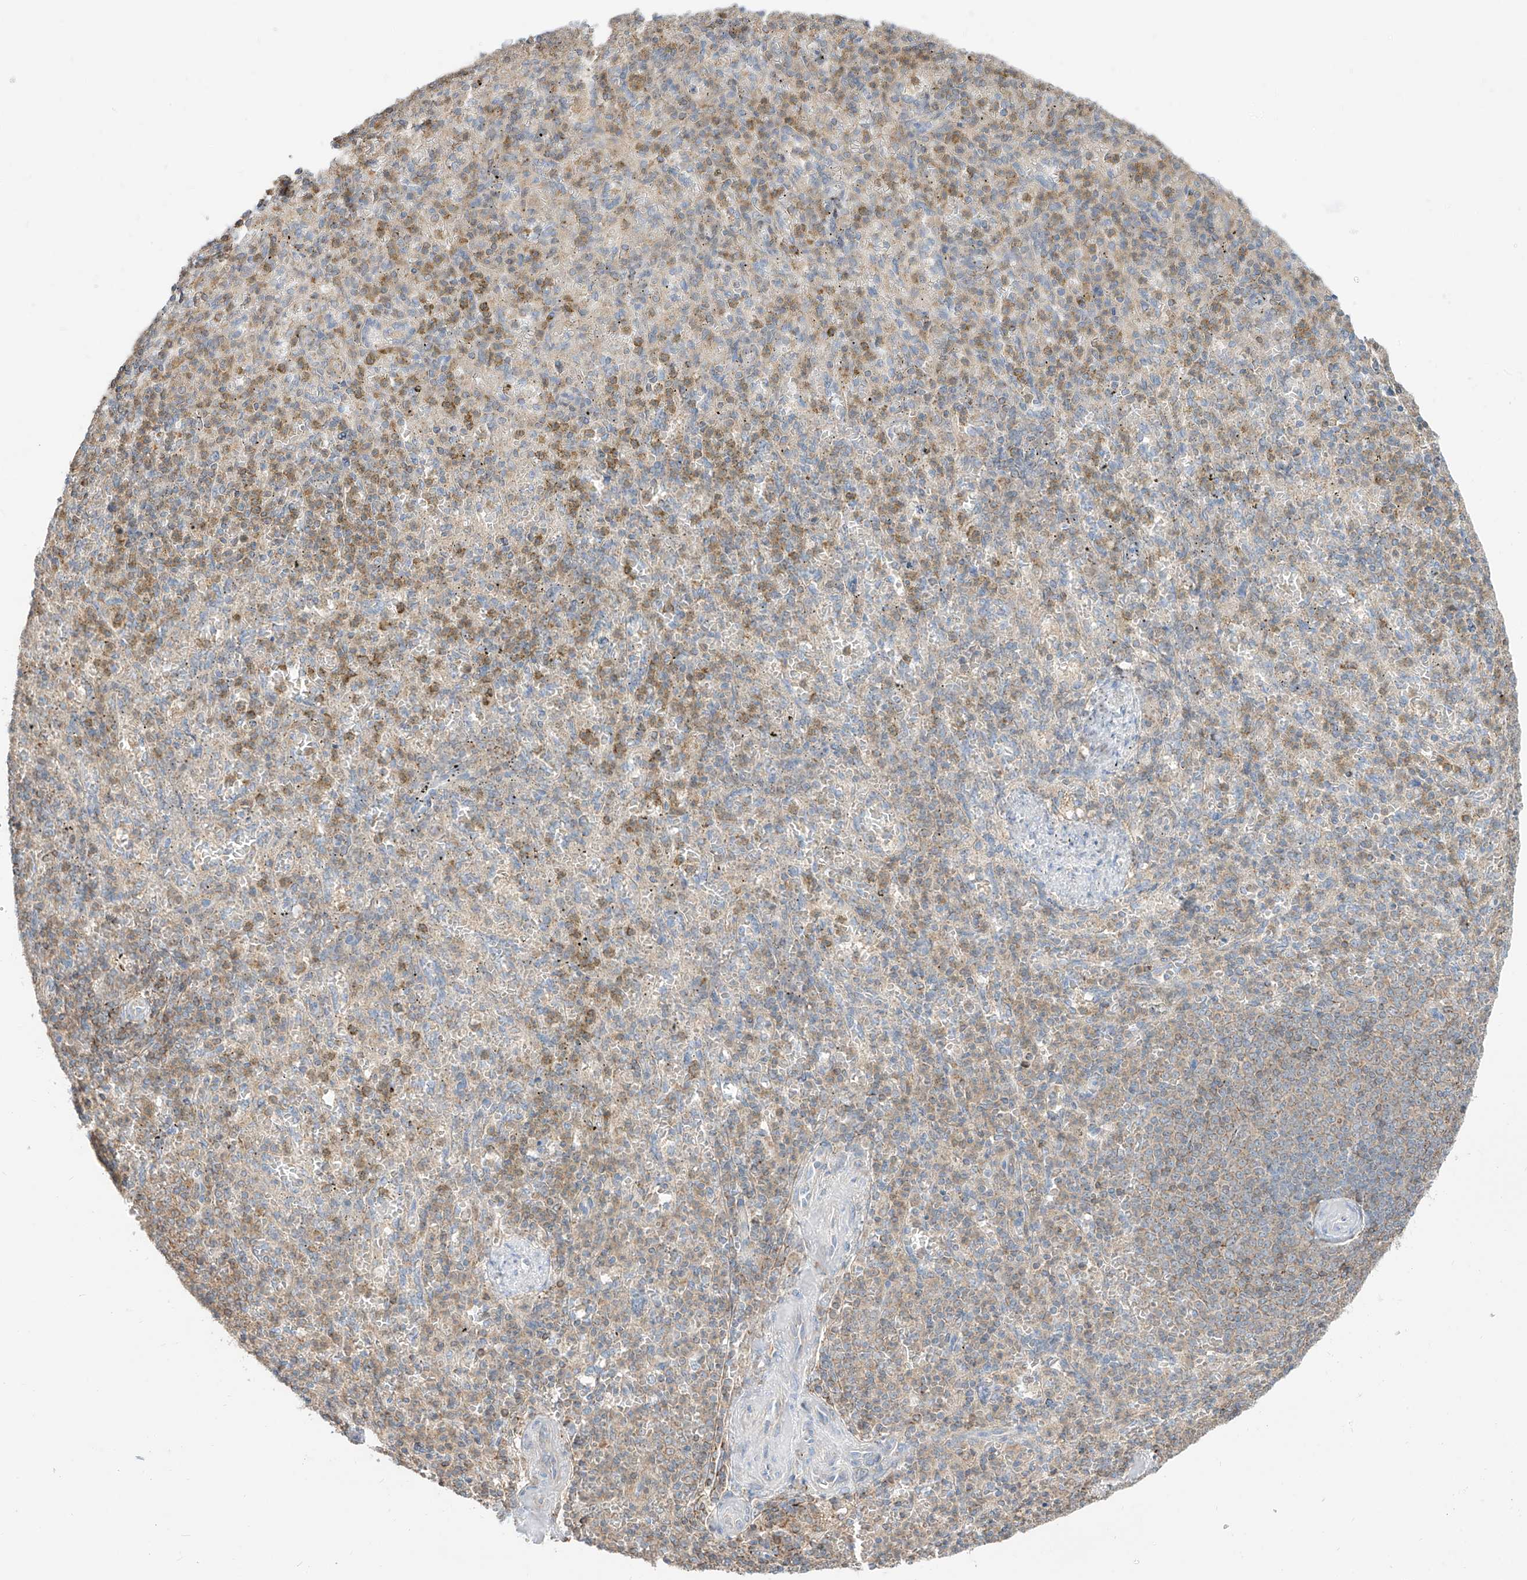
{"staining": {"intensity": "weak", "quantity": "25%-75%", "location": "cytoplasmic/membranous"}, "tissue": "spleen", "cell_type": "Cells in red pulp", "image_type": "normal", "snomed": [{"axis": "morphology", "description": "Normal tissue, NOS"}, {"axis": "topography", "description": "Spleen"}], "caption": "Immunohistochemistry (IHC) (DAB (3,3'-diaminobenzidine)) staining of normal spleen displays weak cytoplasmic/membranous protein staining in about 25%-75% of cells in red pulp.", "gene": "ETHE1", "patient": {"sex": "female", "age": 74}}